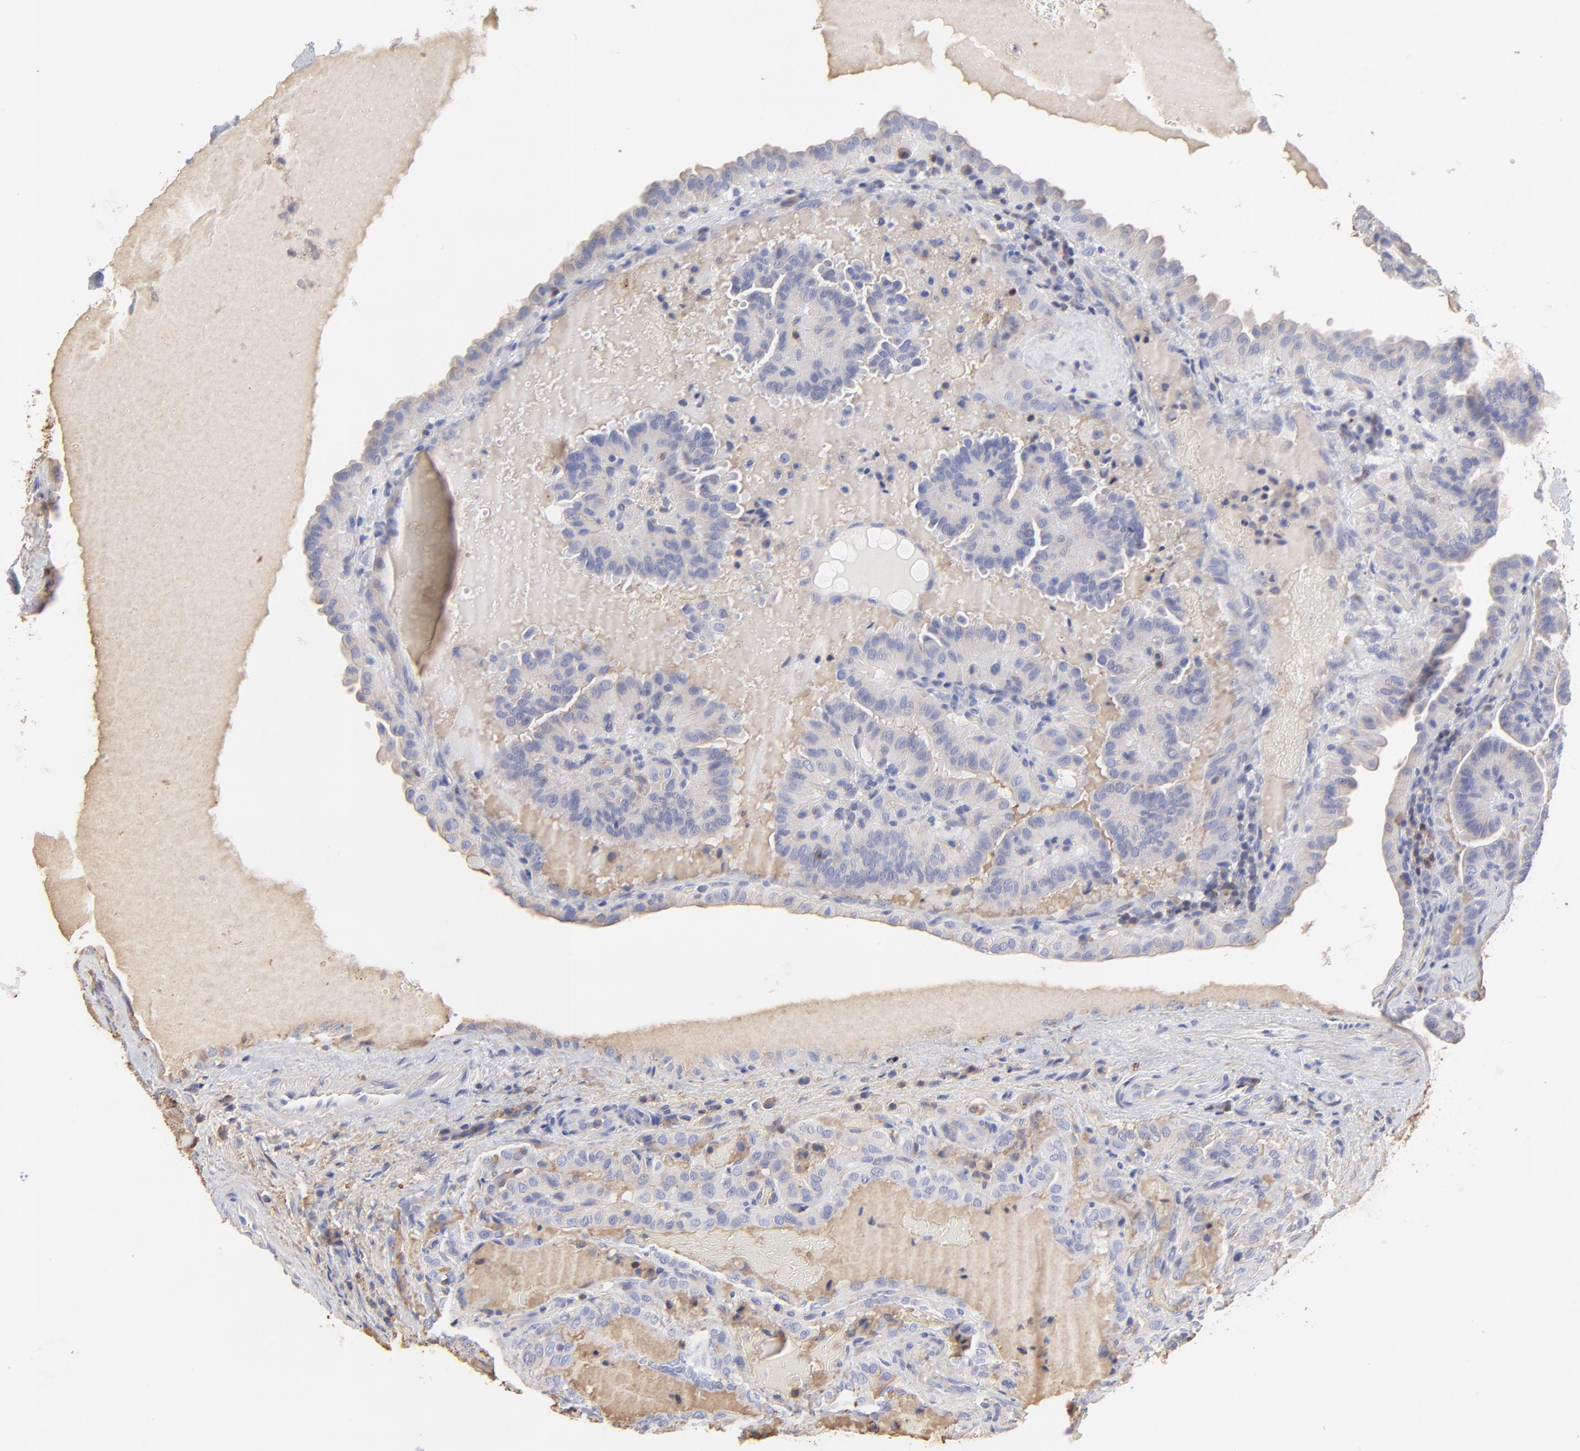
{"staining": {"intensity": "weak", "quantity": "<25%", "location": "cytoplasmic/membranous"}, "tissue": "thyroid cancer", "cell_type": "Tumor cells", "image_type": "cancer", "snomed": [{"axis": "morphology", "description": "Papillary adenocarcinoma, NOS"}, {"axis": "topography", "description": "Thyroid gland"}], "caption": "Tumor cells show no significant positivity in thyroid cancer (papillary adenocarcinoma).", "gene": "ANXA6", "patient": {"sex": "male", "age": 77}}